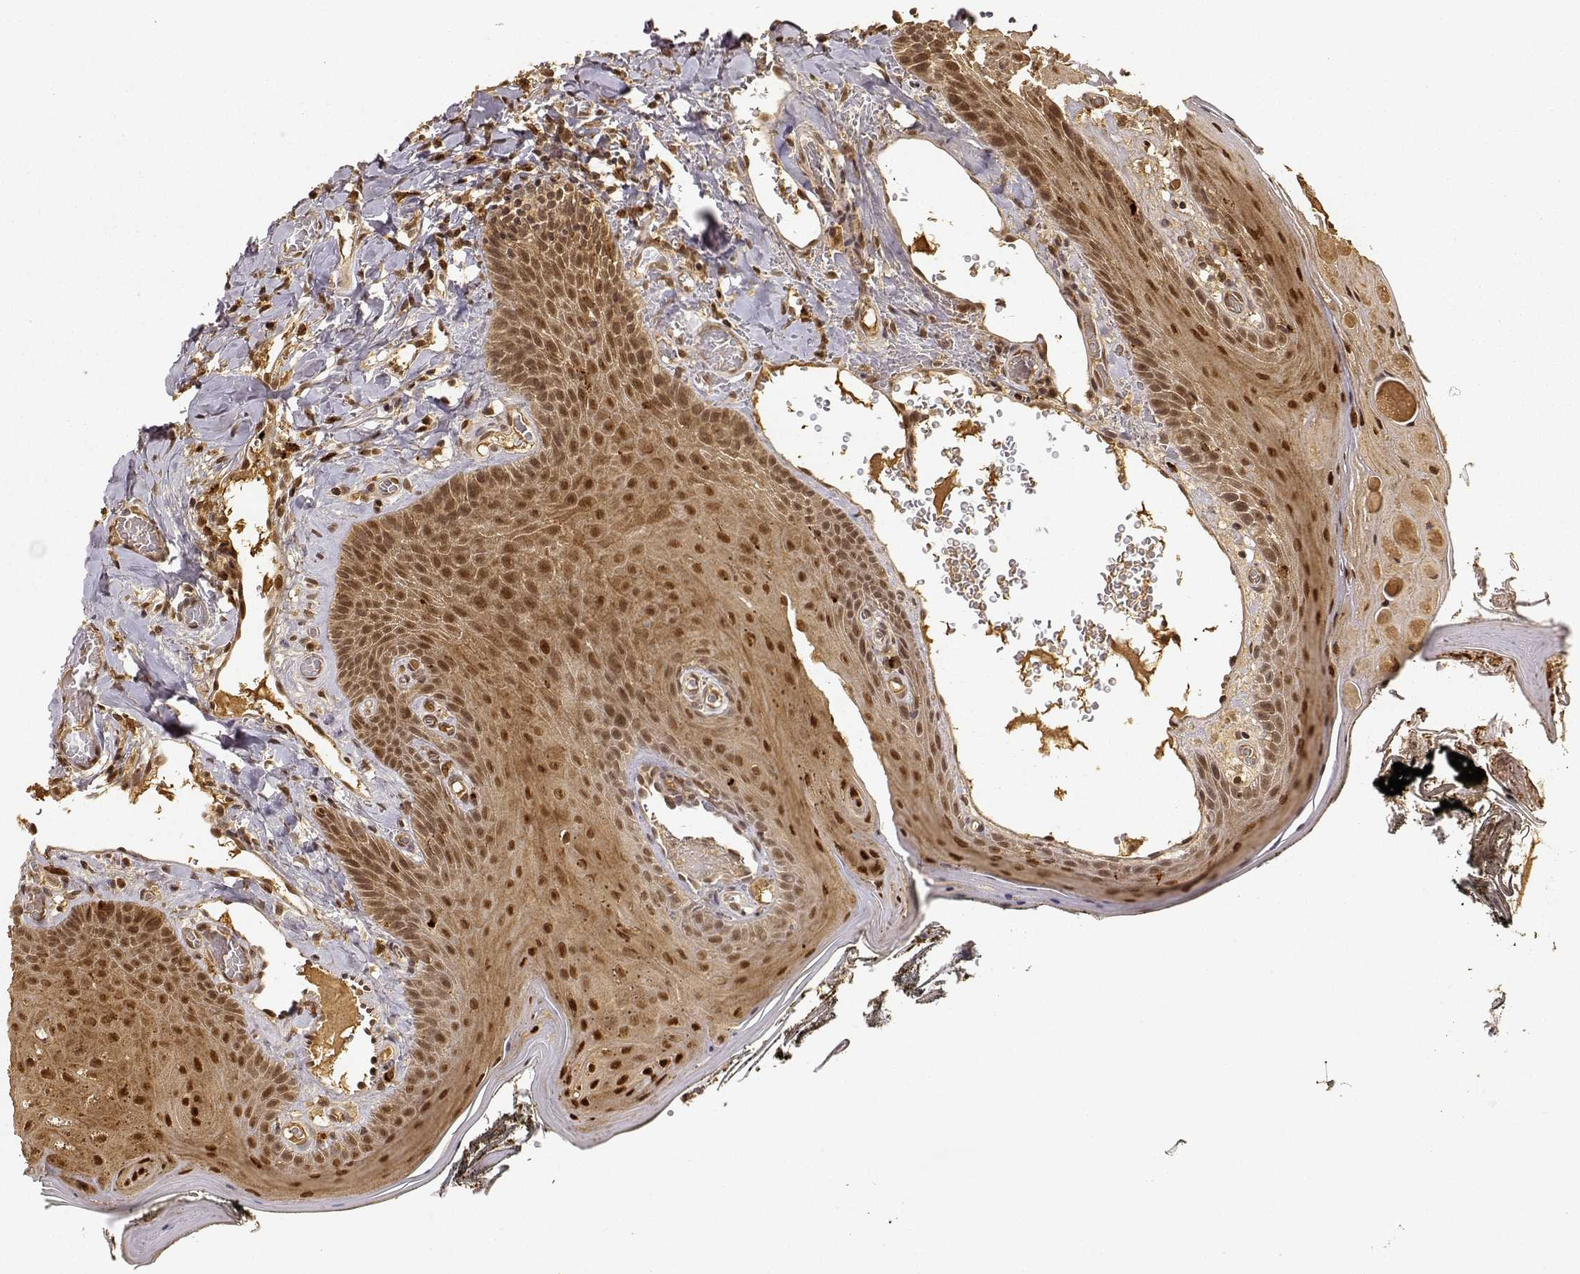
{"staining": {"intensity": "moderate", "quantity": ">75%", "location": "cytoplasmic/membranous,nuclear"}, "tissue": "oral mucosa", "cell_type": "Squamous epithelial cells", "image_type": "normal", "snomed": [{"axis": "morphology", "description": "Normal tissue, NOS"}, {"axis": "topography", "description": "Oral tissue"}], "caption": "This photomicrograph reveals immunohistochemistry staining of normal oral mucosa, with medium moderate cytoplasmic/membranous,nuclear positivity in about >75% of squamous epithelial cells.", "gene": "MAEA", "patient": {"sex": "male", "age": 9}}